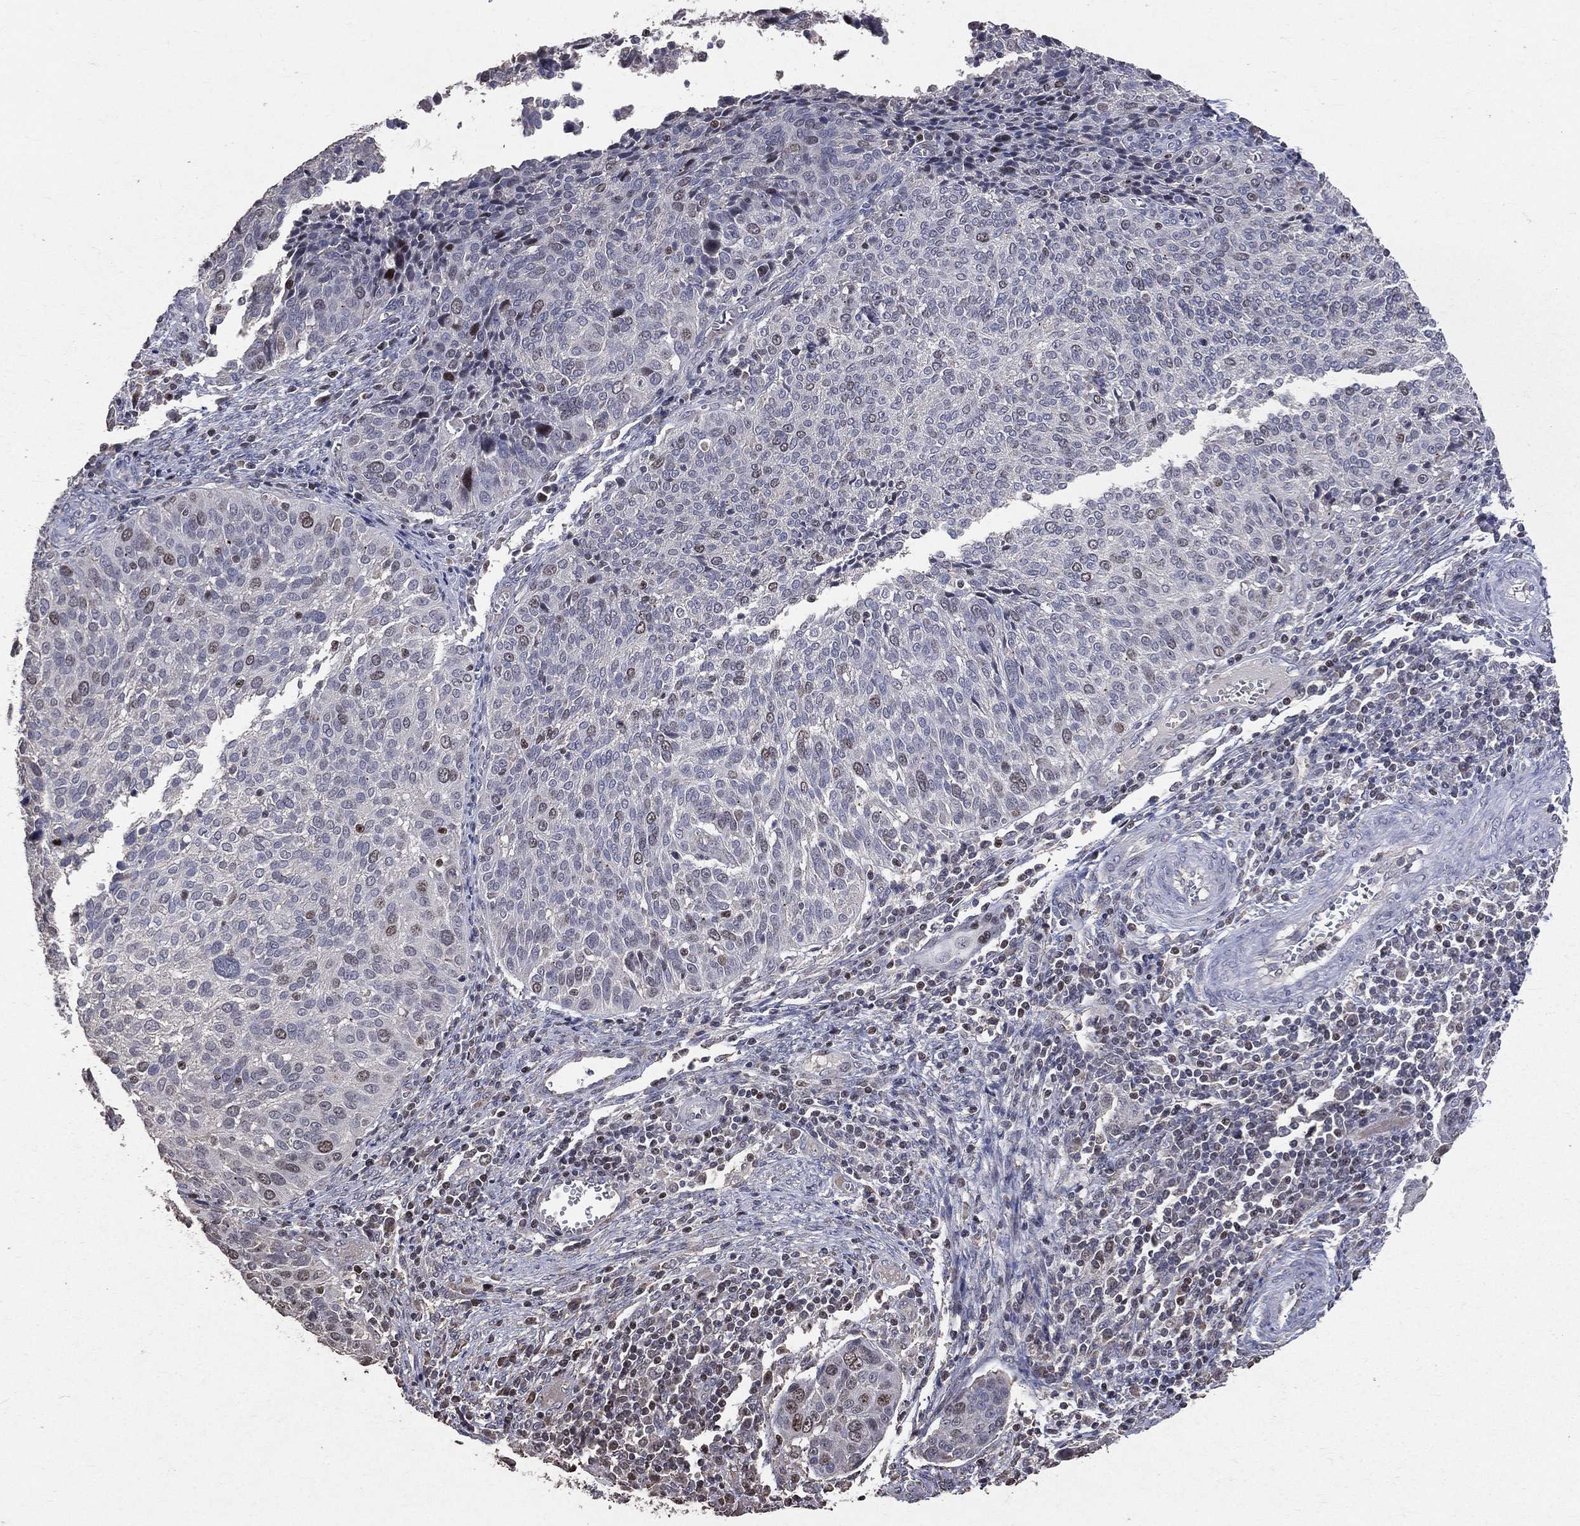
{"staining": {"intensity": "moderate", "quantity": "<25%", "location": "nuclear"}, "tissue": "cervical cancer", "cell_type": "Tumor cells", "image_type": "cancer", "snomed": [{"axis": "morphology", "description": "Squamous cell carcinoma, NOS"}, {"axis": "topography", "description": "Cervix"}], "caption": "Brown immunohistochemical staining in cervical cancer reveals moderate nuclear expression in about <25% of tumor cells.", "gene": "LY6K", "patient": {"sex": "female", "age": 39}}